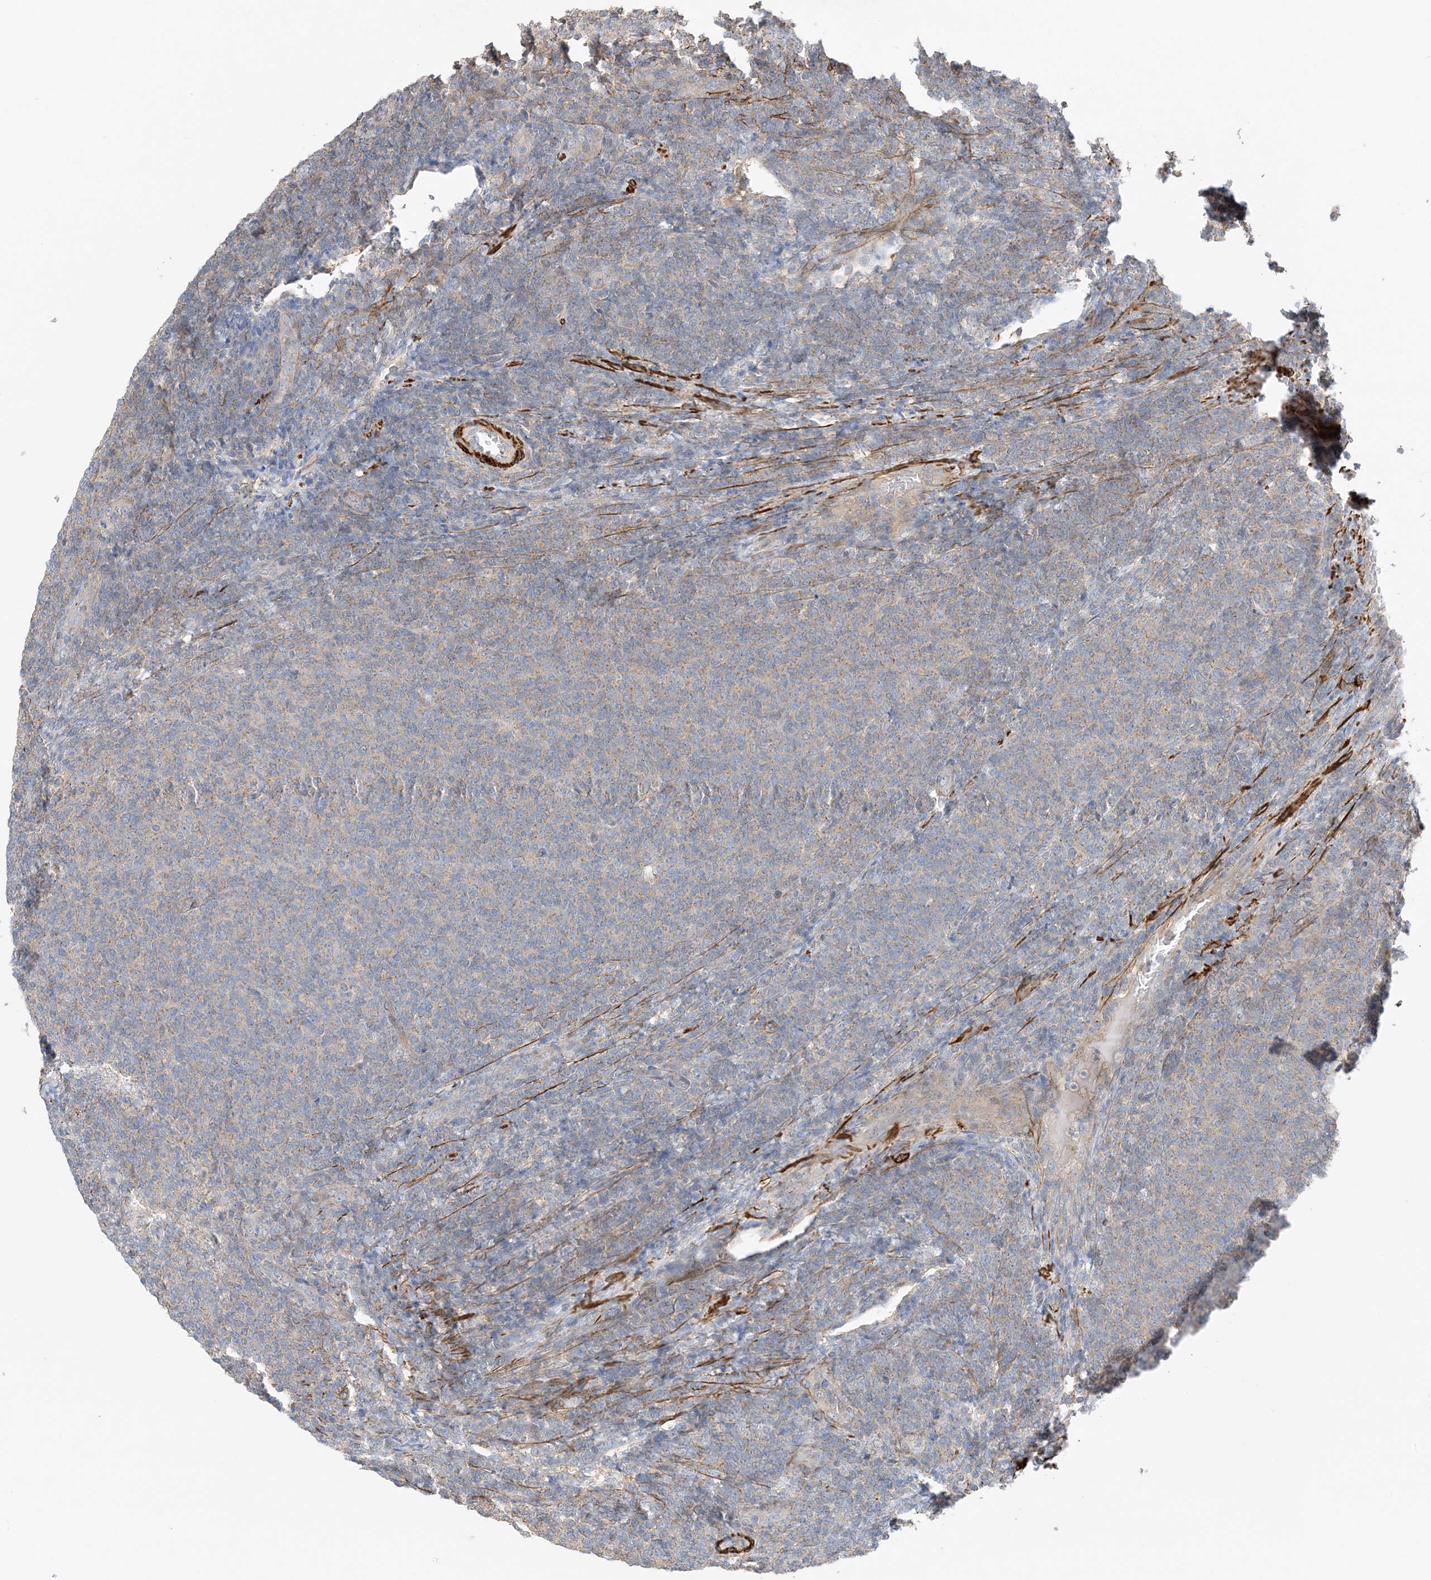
{"staining": {"intensity": "weak", "quantity": "25%-75%", "location": "cytoplasmic/membranous"}, "tissue": "lymphoma", "cell_type": "Tumor cells", "image_type": "cancer", "snomed": [{"axis": "morphology", "description": "Malignant lymphoma, non-Hodgkin's type, Low grade"}, {"axis": "topography", "description": "Lymph node"}], "caption": "The histopathology image demonstrates a brown stain indicating the presence of a protein in the cytoplasmic/membranous of tumor cells in lymphoma. Immunohistochemistry (ihc) stains the protein in brown and the nuclei are stained blue.", "gene": "KIFBP", "patient": {"sex": "male", "age": 66}}